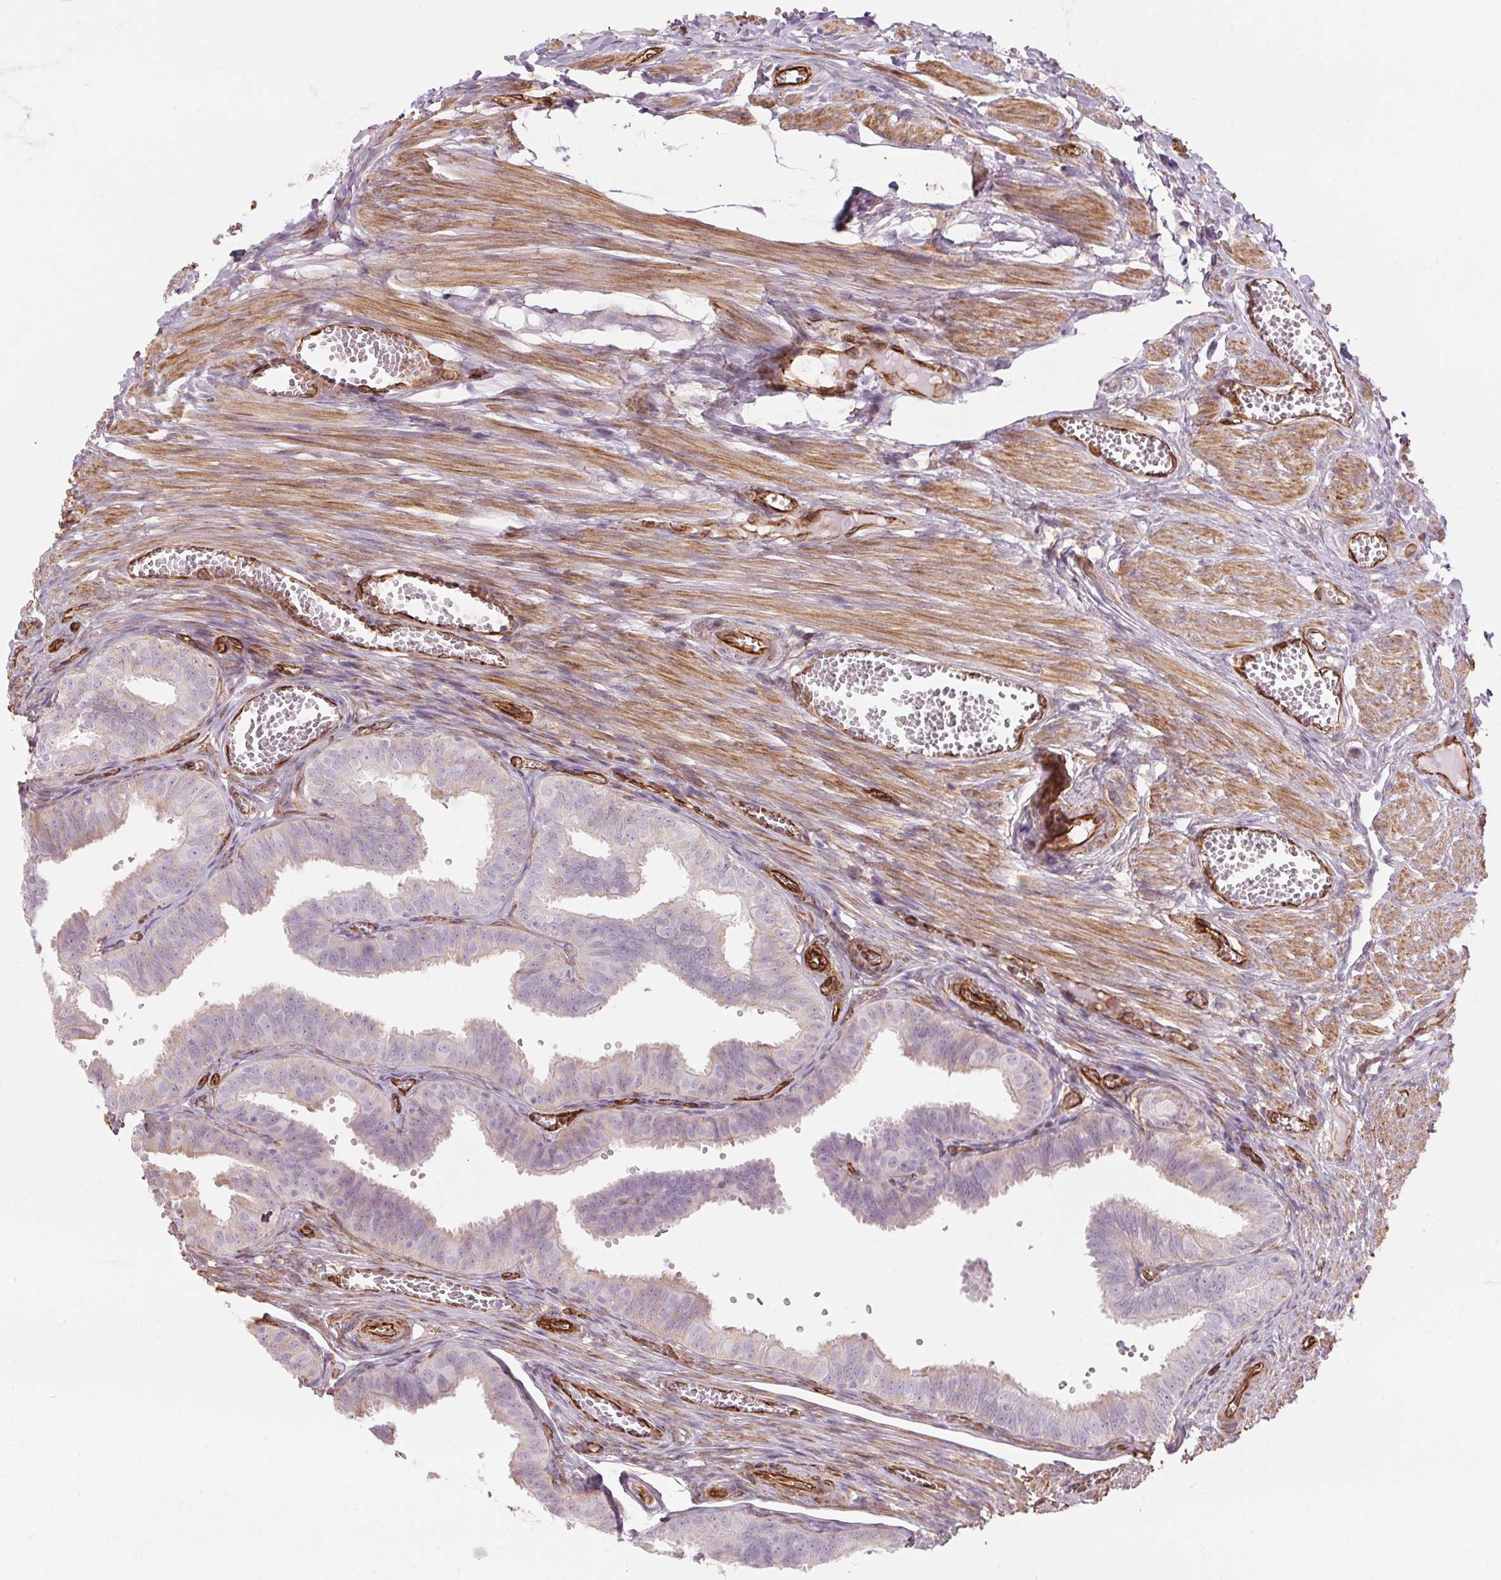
{"staining": {"intensity": "negative", "quantity": "none", "location": "none"}, "tissue": "fallopian tube", "cell_type": "Glandular cells", "image_type": "normal", "snomed": [{"axis": "morphology", "description": "Normal tissue, NOS"}, {"axis": "topography", "description": "Fallopian tube"}], "caption": "Glandular cells show no significant protein staining in normal fallopian tube.", "gene": "CLPS", "patient": {"sex": "female", "age": 25}}